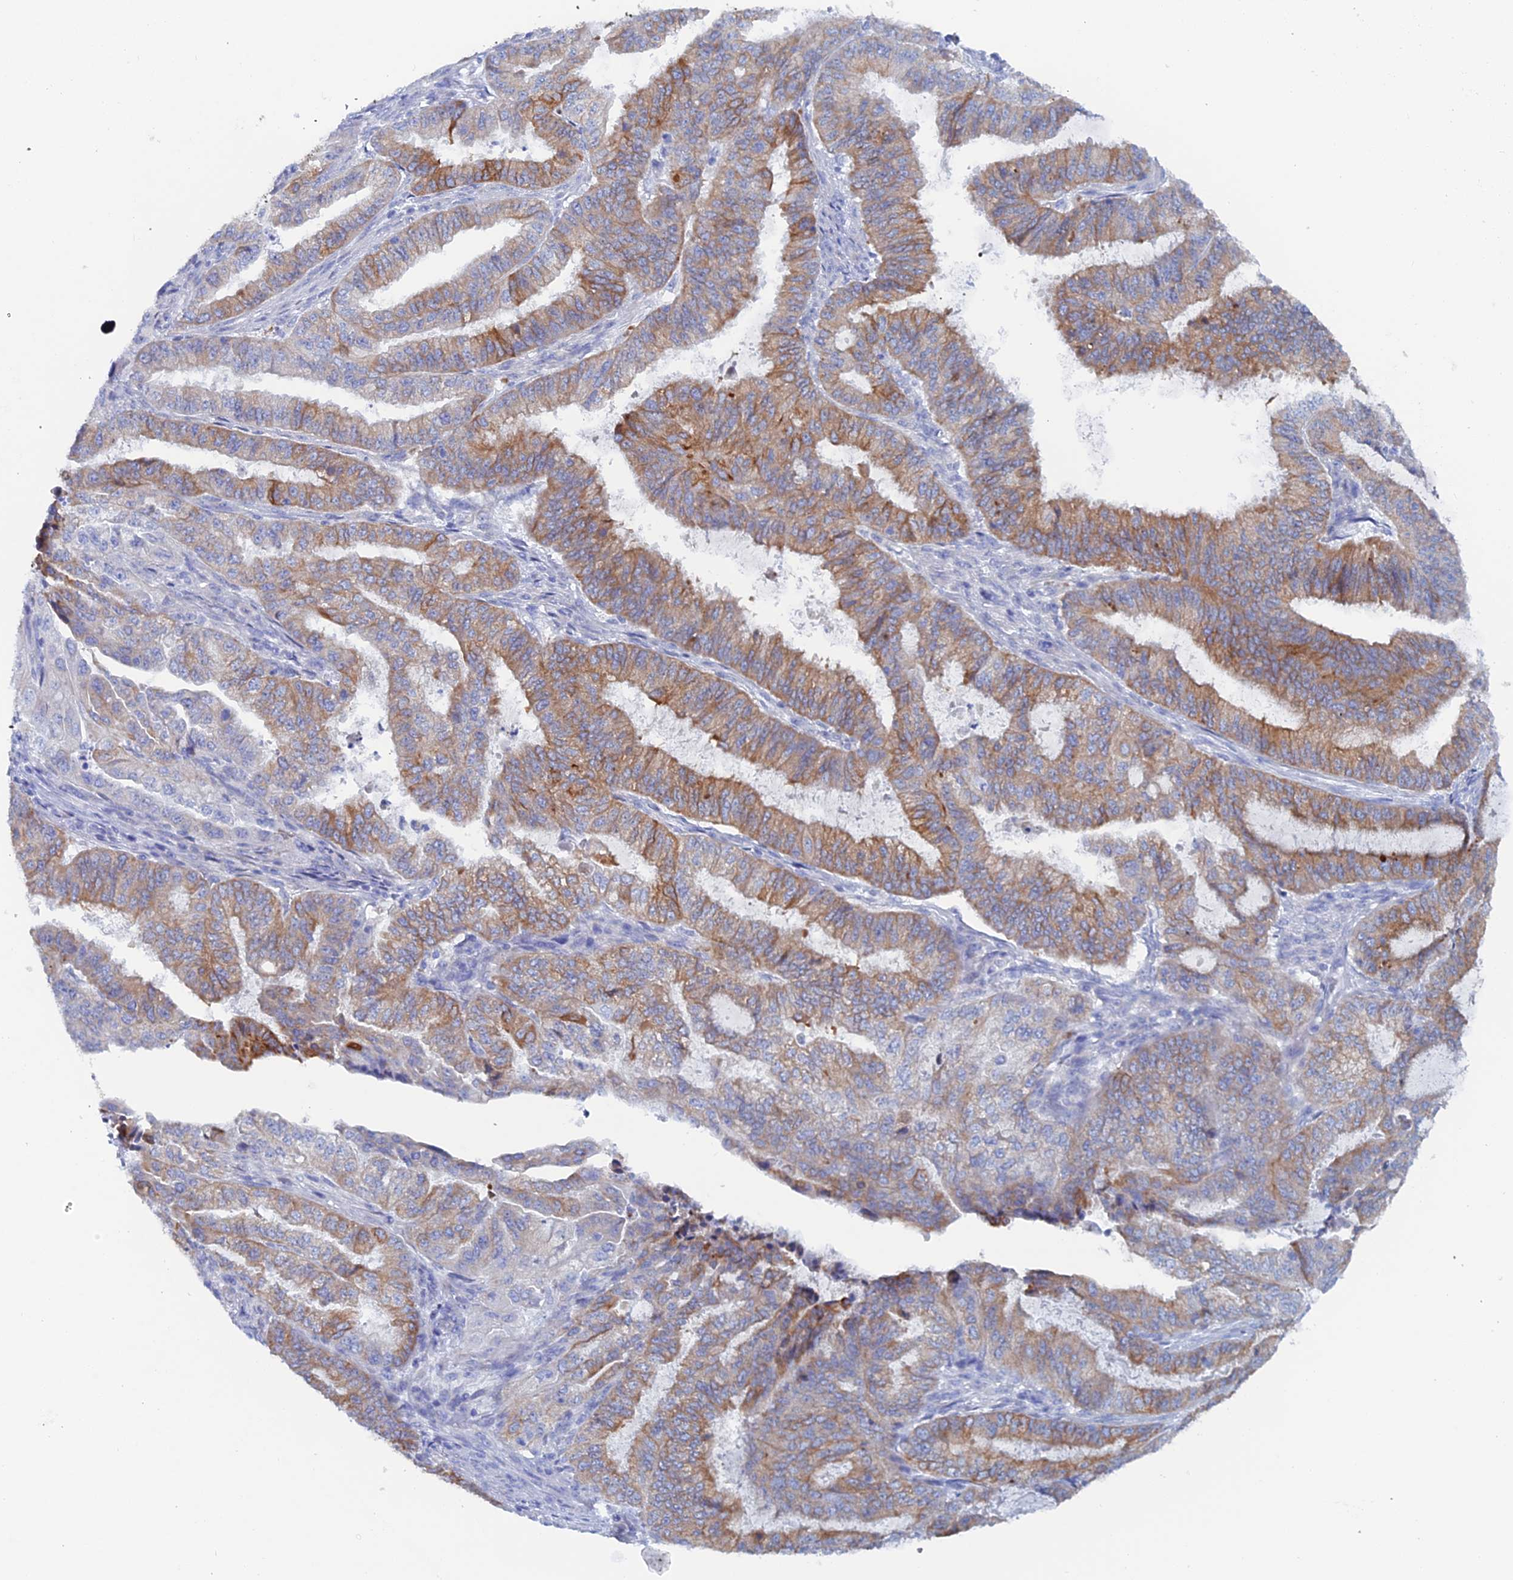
{"staining": {"intensity": "moderate", "quantity": ">75%", "location": "cytoplasmic/membranous"}, "tissue": "endometrial cancer", "cell_type": "Tumor cells", "image_type": "cancer", "snomed": [{"axis": "morphology", "description": "Adenocarcinoma, NOS"}, {"axis": "topography", "description": "Endometrium"}], "caption": "Endometrial adenocarcinoma stained with DAB (3,3'-diaminobenzidine) immunohistochemistry (IHC) exhibits medium levels of moderate cytoplasmic/membranous expression in approximately >75% of tumor cells.", "gene": "COG7", "patient": {"sex": "female", "age": 51}}